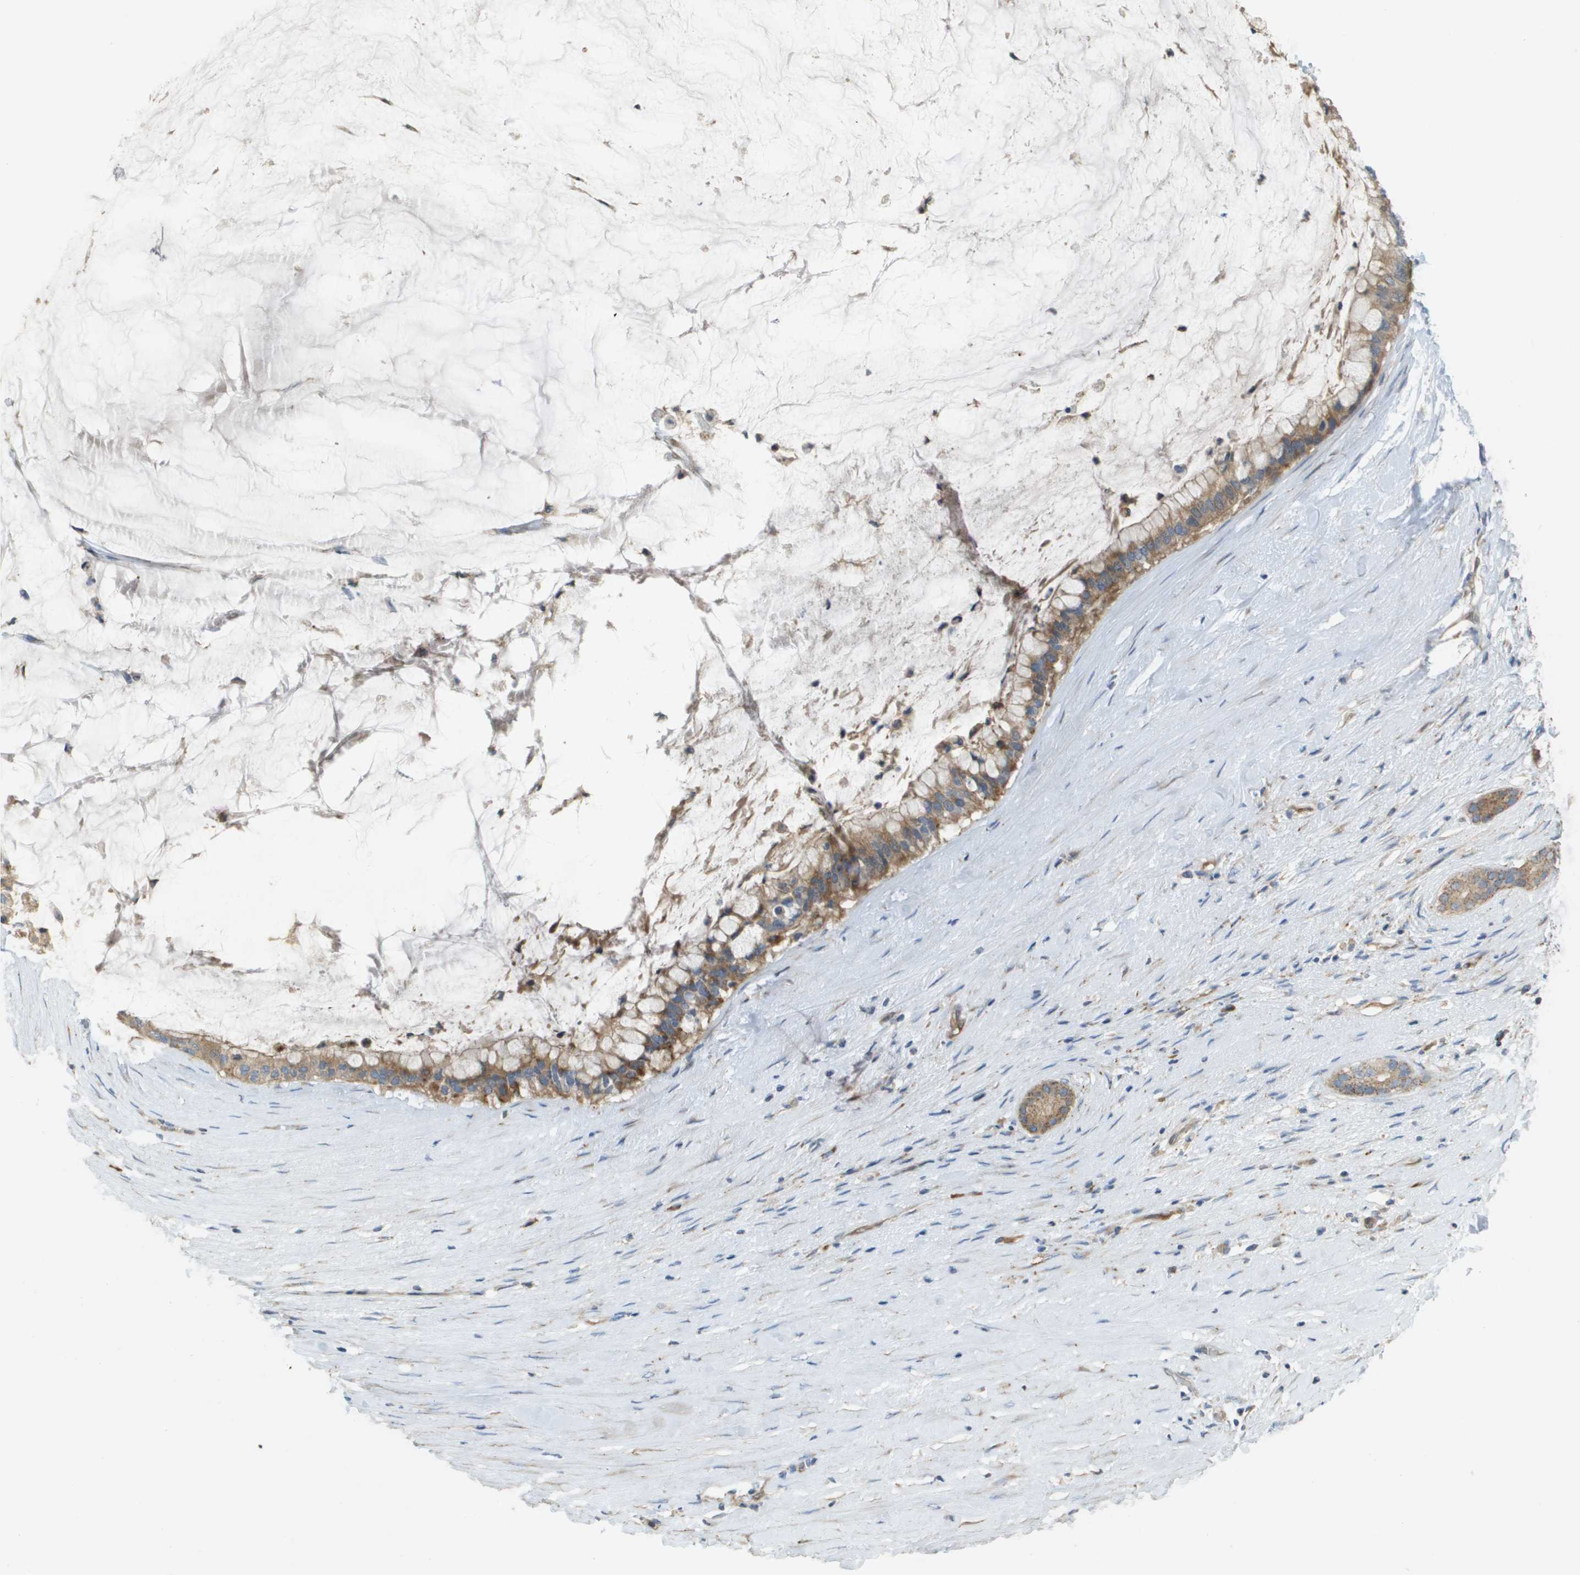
{"staining": {"intensity": "moderate", "quantity": ">75%", "location": "cytoplasmic/membranous"}, "tissue": "pancreatic cancer", "cell_type": "Tumor cells", "image_type": "cancer", "snomed": [{"axis": "morphology", "description": "Adenocarcinoma, NOS"}, {"axis": "topography", "description": "Pancreas"}], "caption": "Human adenocarcinoma (pancreatic) stained with a protein marker shows moderate staining in tumor cells.", "gene": "CASP10", "patient": {"sex": "male", "age": 41}}